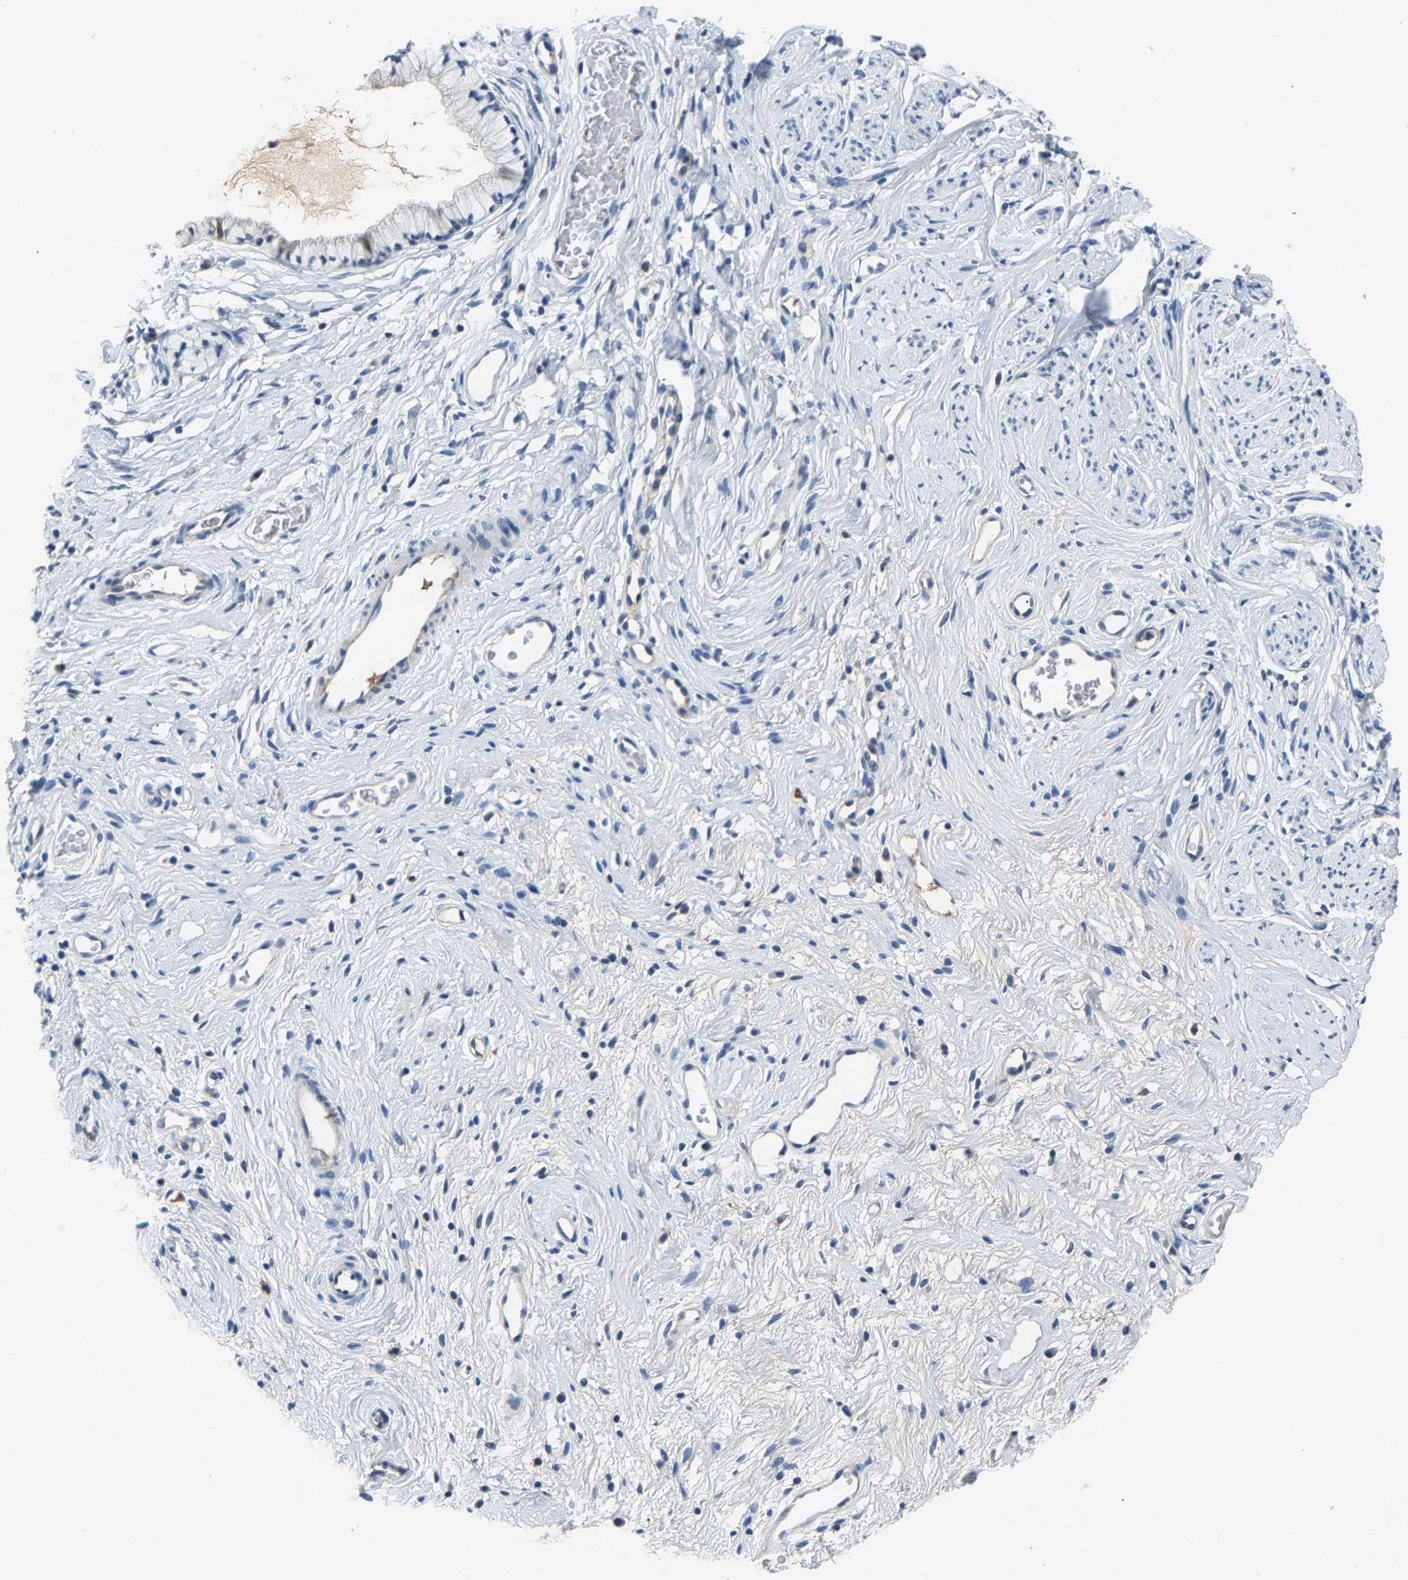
{"staining": {"intensity": "negative", "quantity": "none", "location": "none"}, "tissue": "cervix", "cell_type": "Glandular cells", "image_type": "normal", "snomed": [{"axis": "morphology", "description": "Normal tissue, NOS"}, {"axis": "topography", "description": "Cervix"}], "caption": "An IHC photomicrograph of unremarkable cervix is shown. There is no staining in glandular cells of cervix.", "gene": "DNAAF5", "patient": {"sex": "female", "age": 77}}